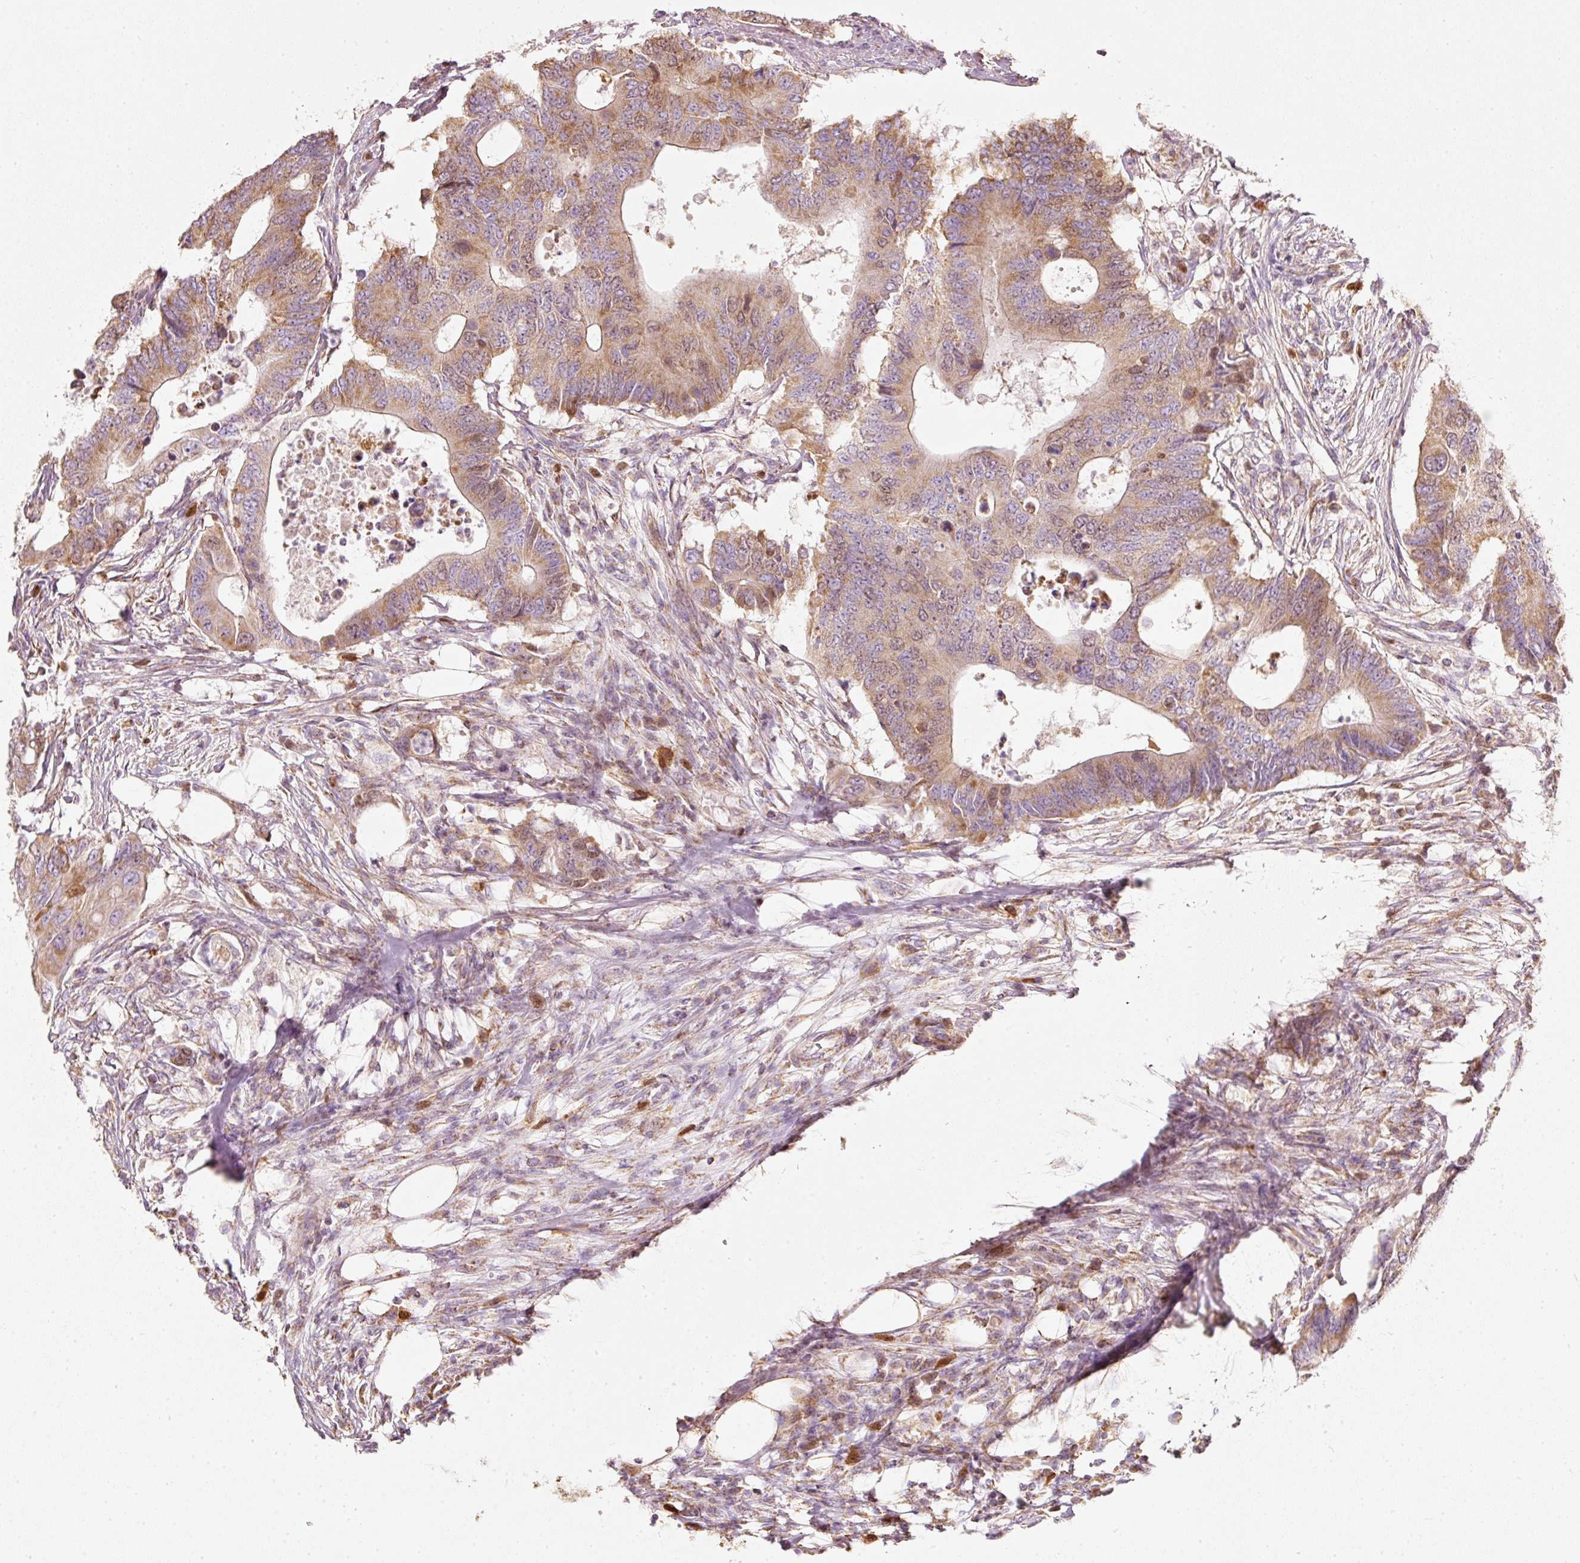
{"staining": {"intensity": "moderate", "quantity": ">75%", "location": "cytoplasmic/membranous,nuclear"}, "tissue": "colorectal cancer", "cell_type": "Tumor cells", "image_type": "cancer", "snomed": [{"axis": "morphology", "description": "Adenocarcinoma, NOS"}, {"axis": "topography", "description": "Colon"}], "caption": "Colorectal adenocarcinoma stained with DAB IHC shows medium levels of moderate cytoplasmic/membranous and nuclear staining in about >75% of tumor cells. The staining is performed using DAB (3,3'-diaminobenzidine) brown chromogen to label protein expression. The nuclei are counter-stained blue using hematoxylin.", "gene": "DUT", "patient": {"sex": "male", "age": 71}}